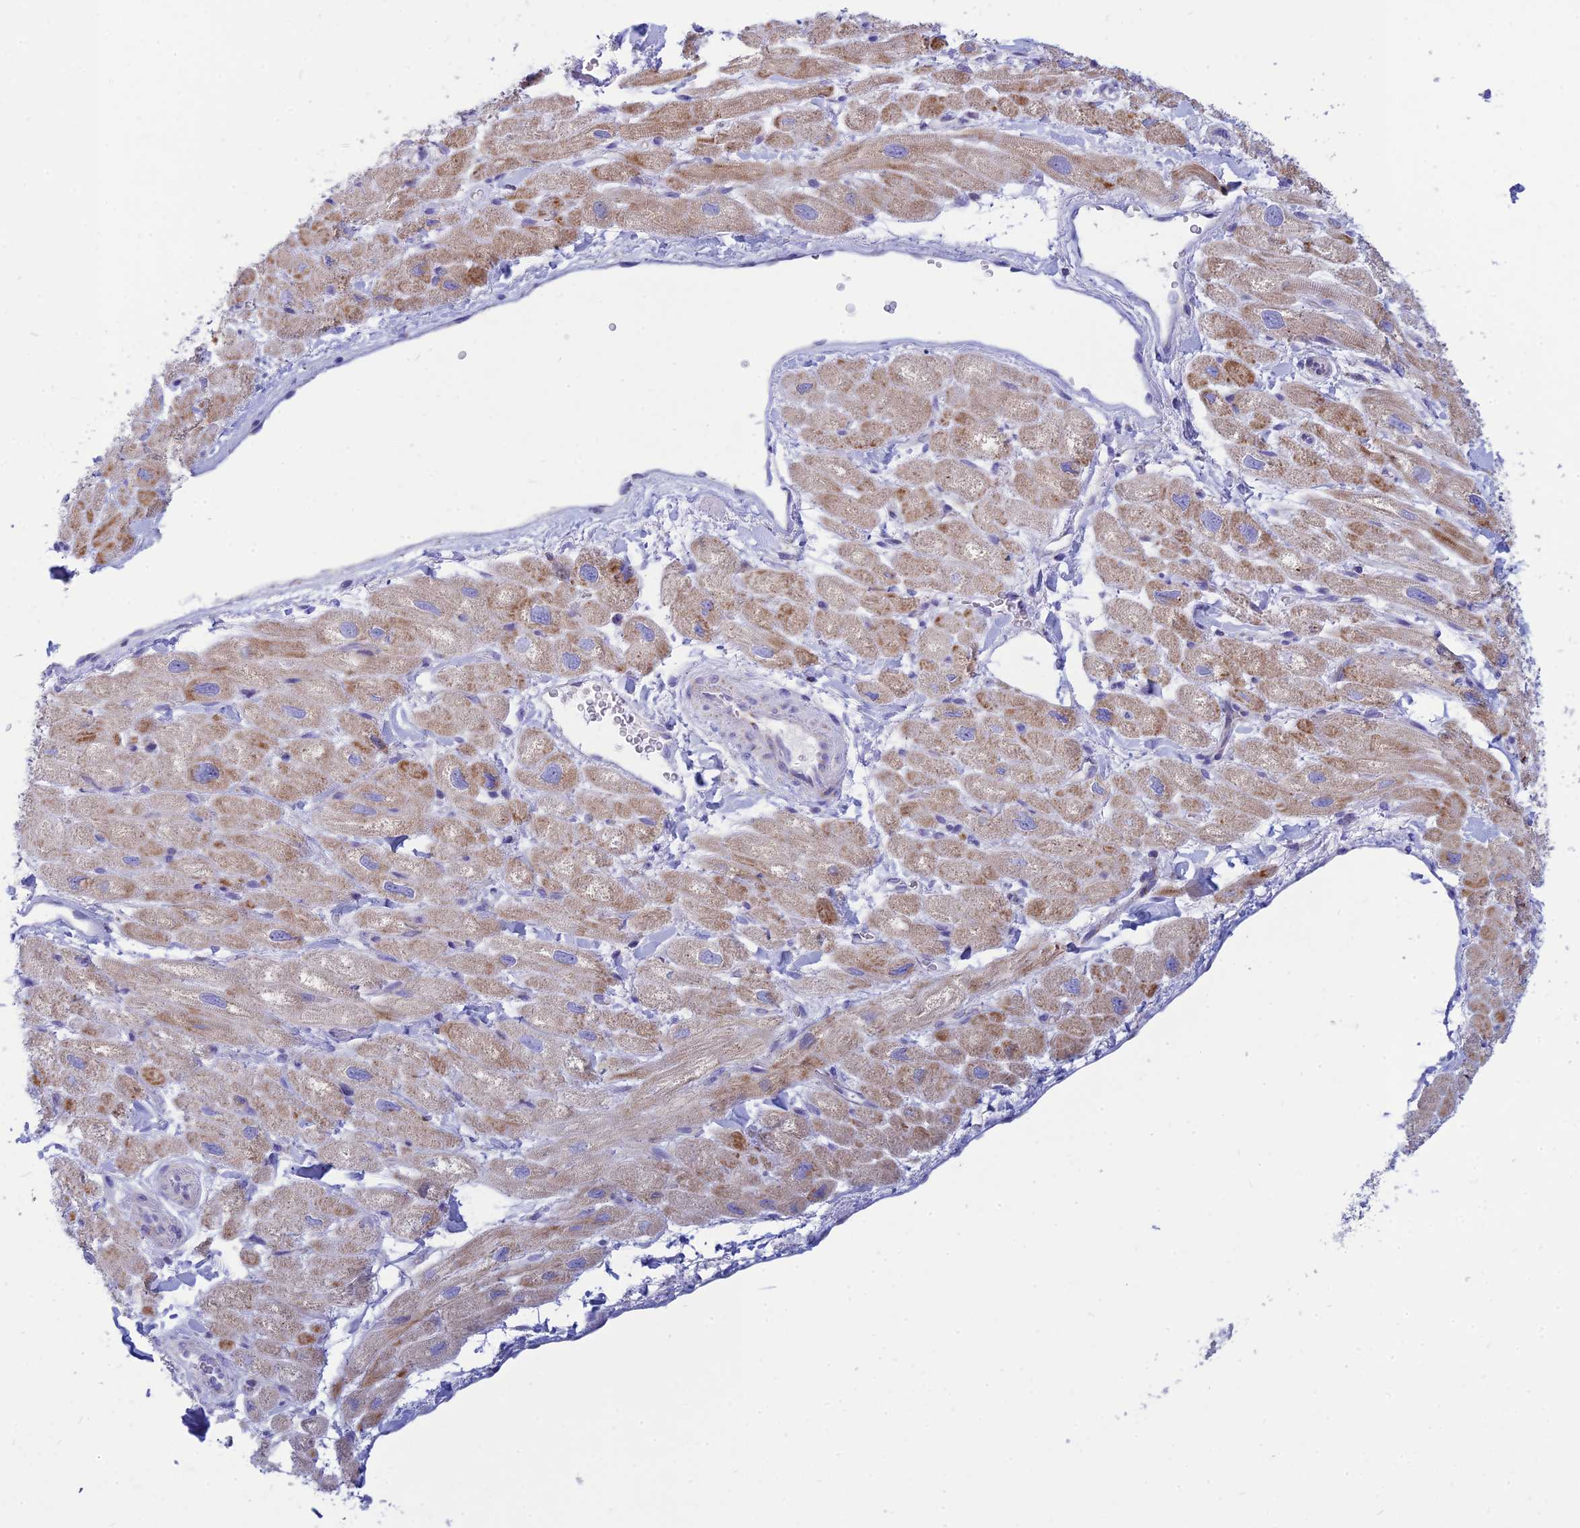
{"staining": {"intensity": "moderate", "quantity": "25%-75%", "location": "cytoplasmic/membranous"}, "tissue": "heart muscle", "cell_type": "Cardiomyocytes", "image_type": "normal", "snomed": [{"axis": "morphology", "description": "Normal tissue, NOS"}, {"axis": "topography", "description": "Heart"}], "caption": "Heart muscle stained with immunohistochemistry displays moderate cytoplasmic/membranous expression in approximately 25%-75% of cardiomyocytes.", "gene": "PACC1", "patient": {"sex": "male", "age": 65}}